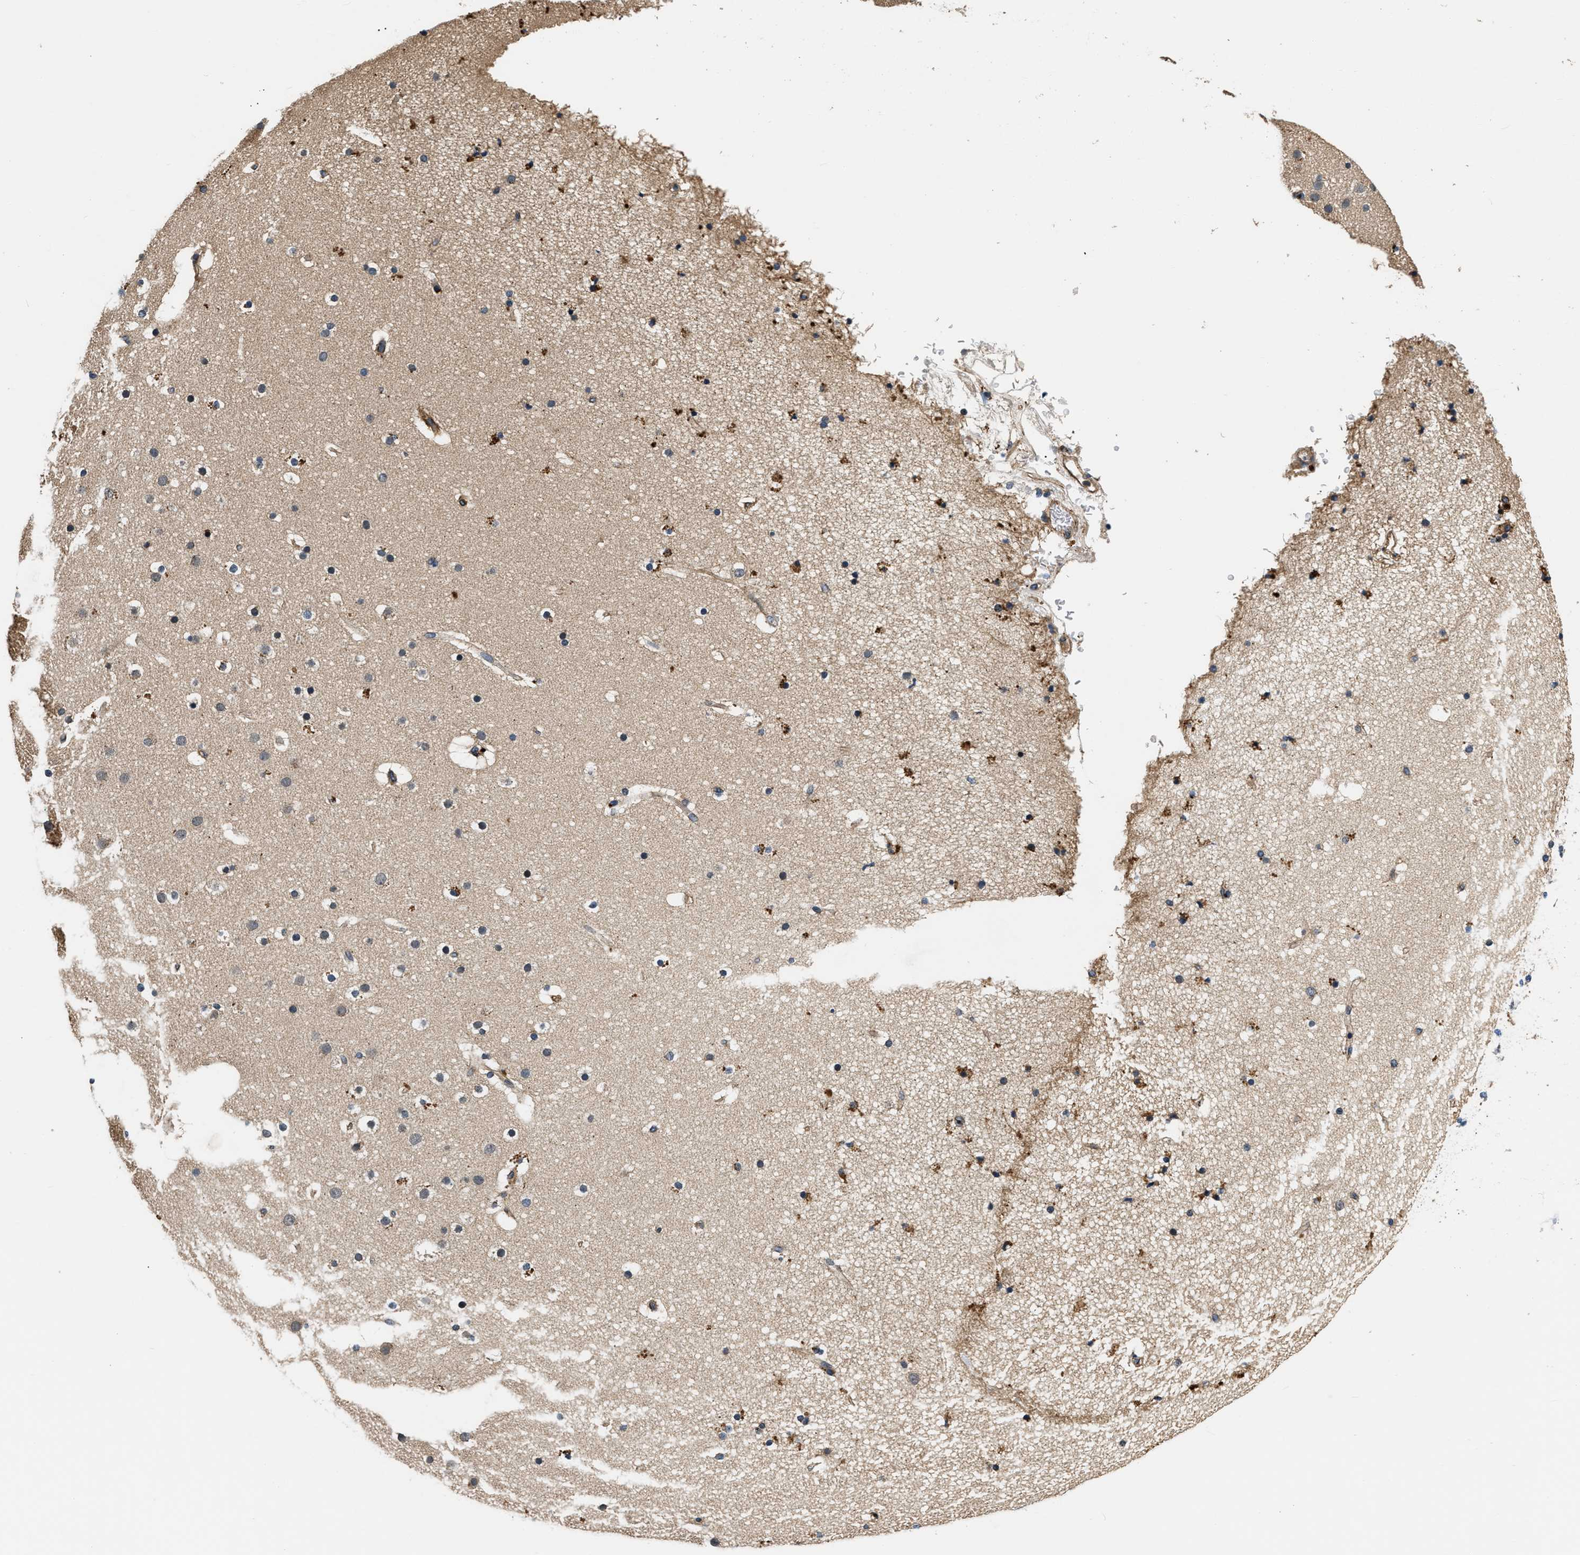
{"staining": {"intensity": "moderate", "quantity": ">75%", "location": "cytoplasmic/membranous"}, "tissue": "cerebral cortex", "cell_type": "Endothelial cells", "image_type": "normal", "snomed": [{"axis": "morphology", "description": "Normal tissue, NOS"}, {"axis": "topography", "description": "Cerebral cortex"}], "caption": "Moderate cytoplasmic/membranous staining for a protein is present in about >75% of endothelial cells of normal cerebral cortex using IHC.", "gene": "NME6", "patient": {"sex": "male", "age": 57}}